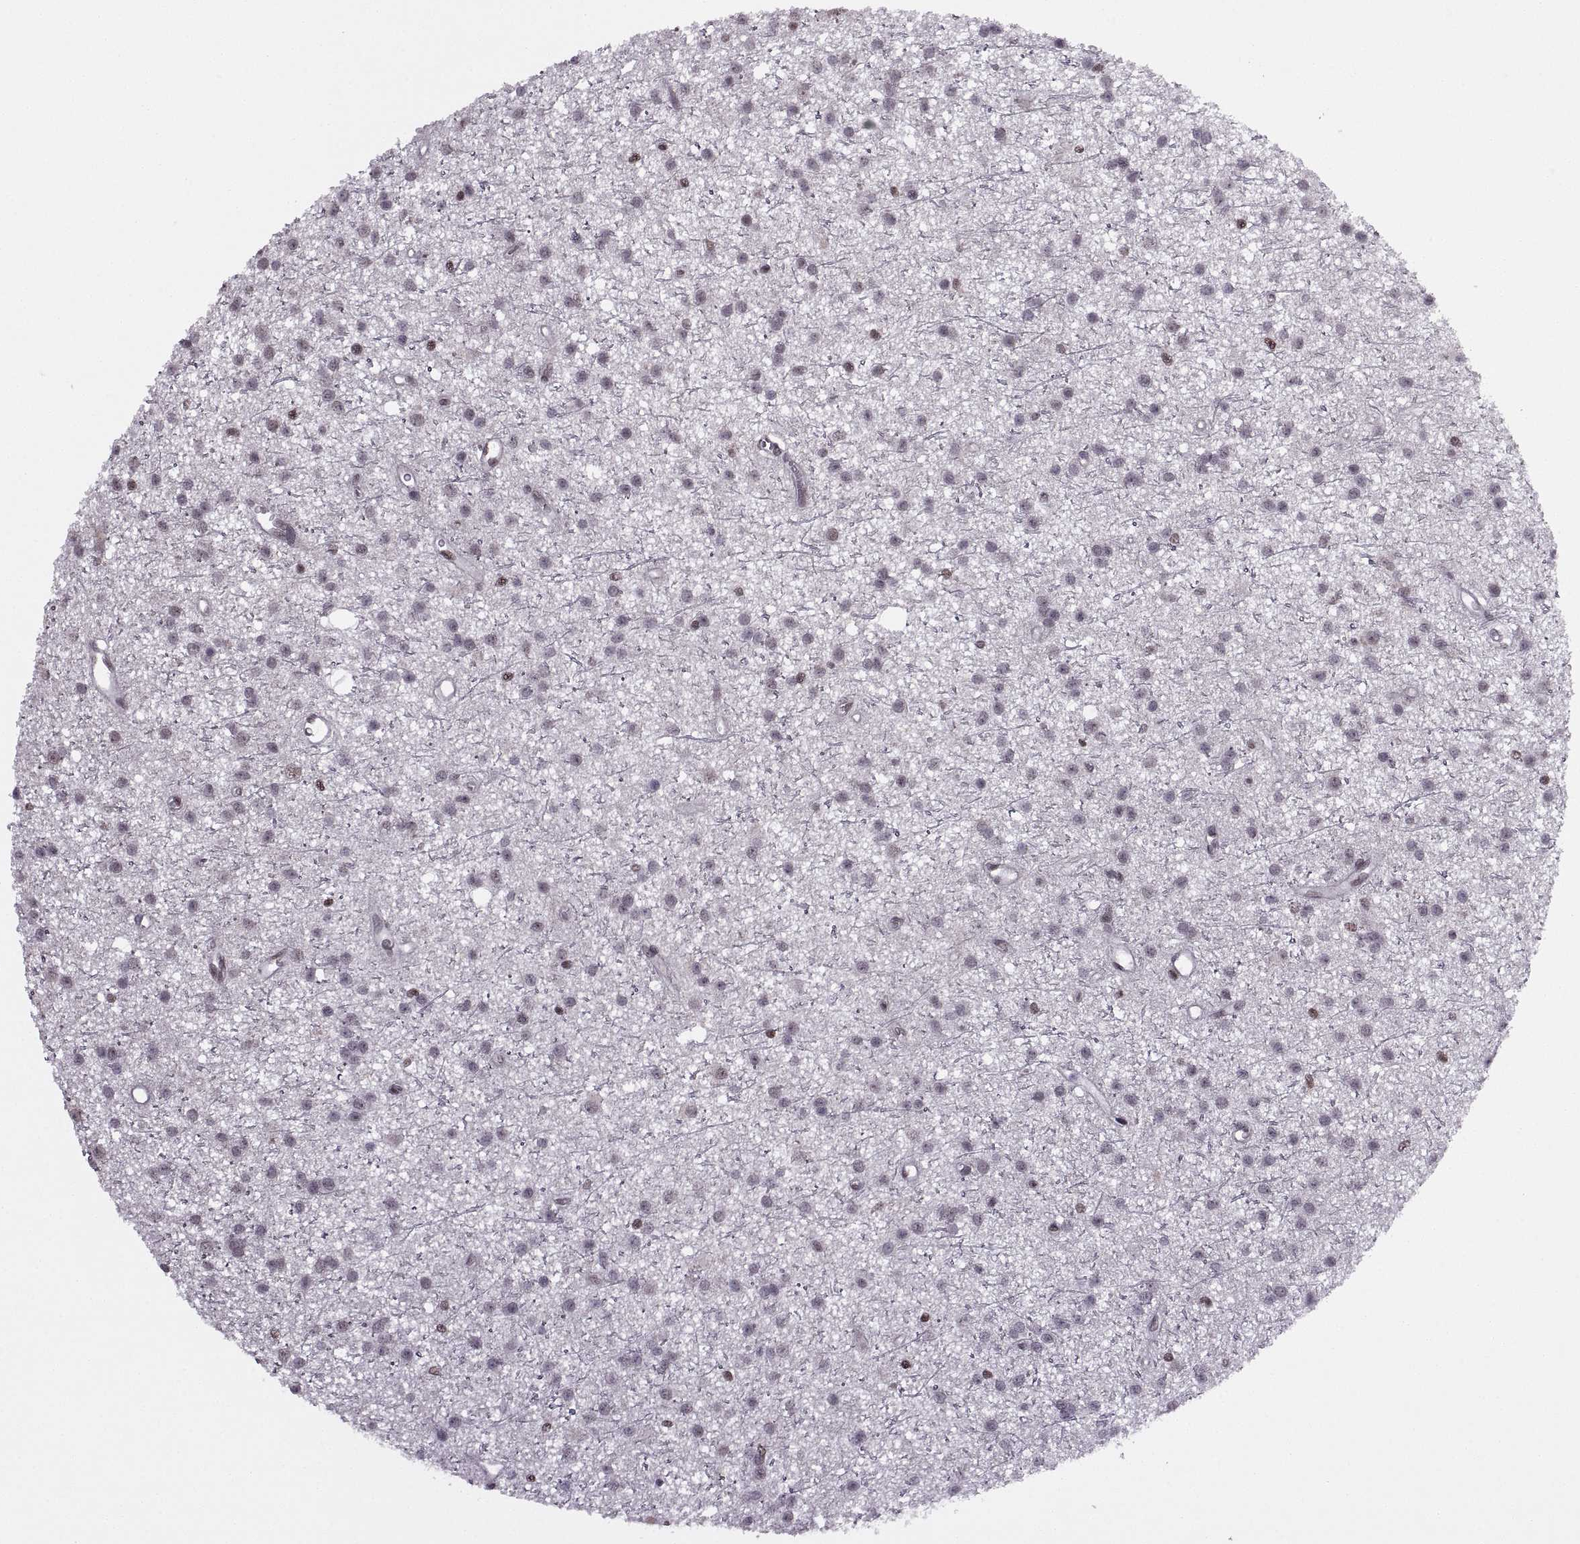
{"staining": {"intensity": "negative", "quantity": "none", "location": "none"}, "tissue": "glioma", "cell_type": "Tumor cells", "image_type": "cancer", "snomed": [{"axis": "morphology", "description": "Glioma, malignant, Low grade"}, {"axis": "topography", "description": "Brain"}], "caption": "An immunohistochemistry (IHC) micrograph of glioma is shown. There is no staining in tumor cells of glioma.", "gene": "INTS3", "patient": {"sex": "male", "age": 27}}